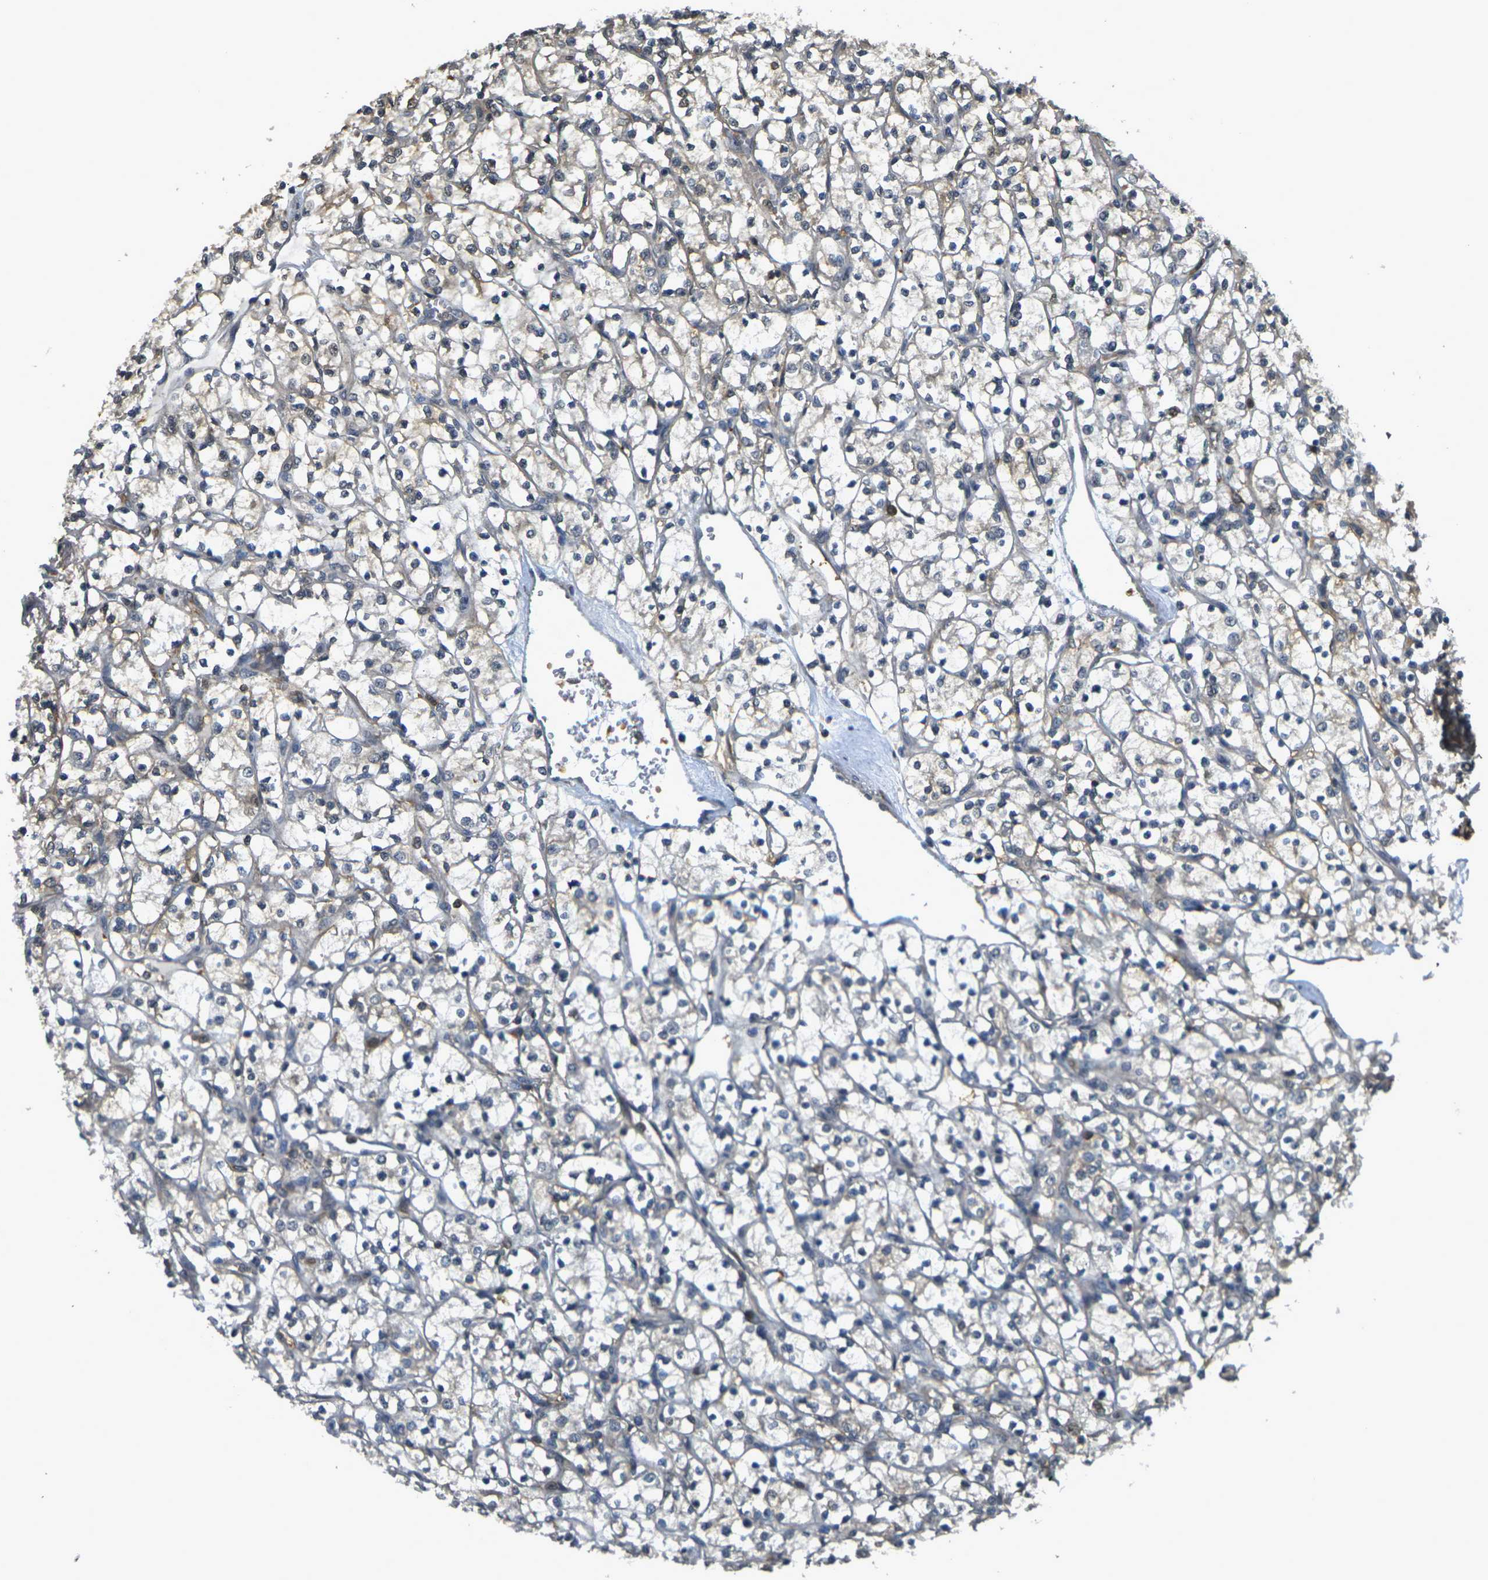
{"staining": {"intensity": "weak", "quantity": ">75%", "location": "cytoplasmic/membranous"}, "tissue": "renal cancer", "cell_type": "Tumor cells", "image_type": "cancer", "snomed": [{"axis": "morphology", "description": "Adenocarcinoma, NOS"}, {"axis": "topography", "description": "Kidney"}], "caption": "IHC micrograph of neoplastic tissue: adenocarcinoma (renal) stained using immunohistochemistry (IHC) reveals low levels of weak protein expression localized specifically in the cytoplasmic/membranous of tumor cells, appearing as a cytoplasmic/membranous brown color.", "gene": "CAST", "patient": {"sex": "female", "age": 69}}